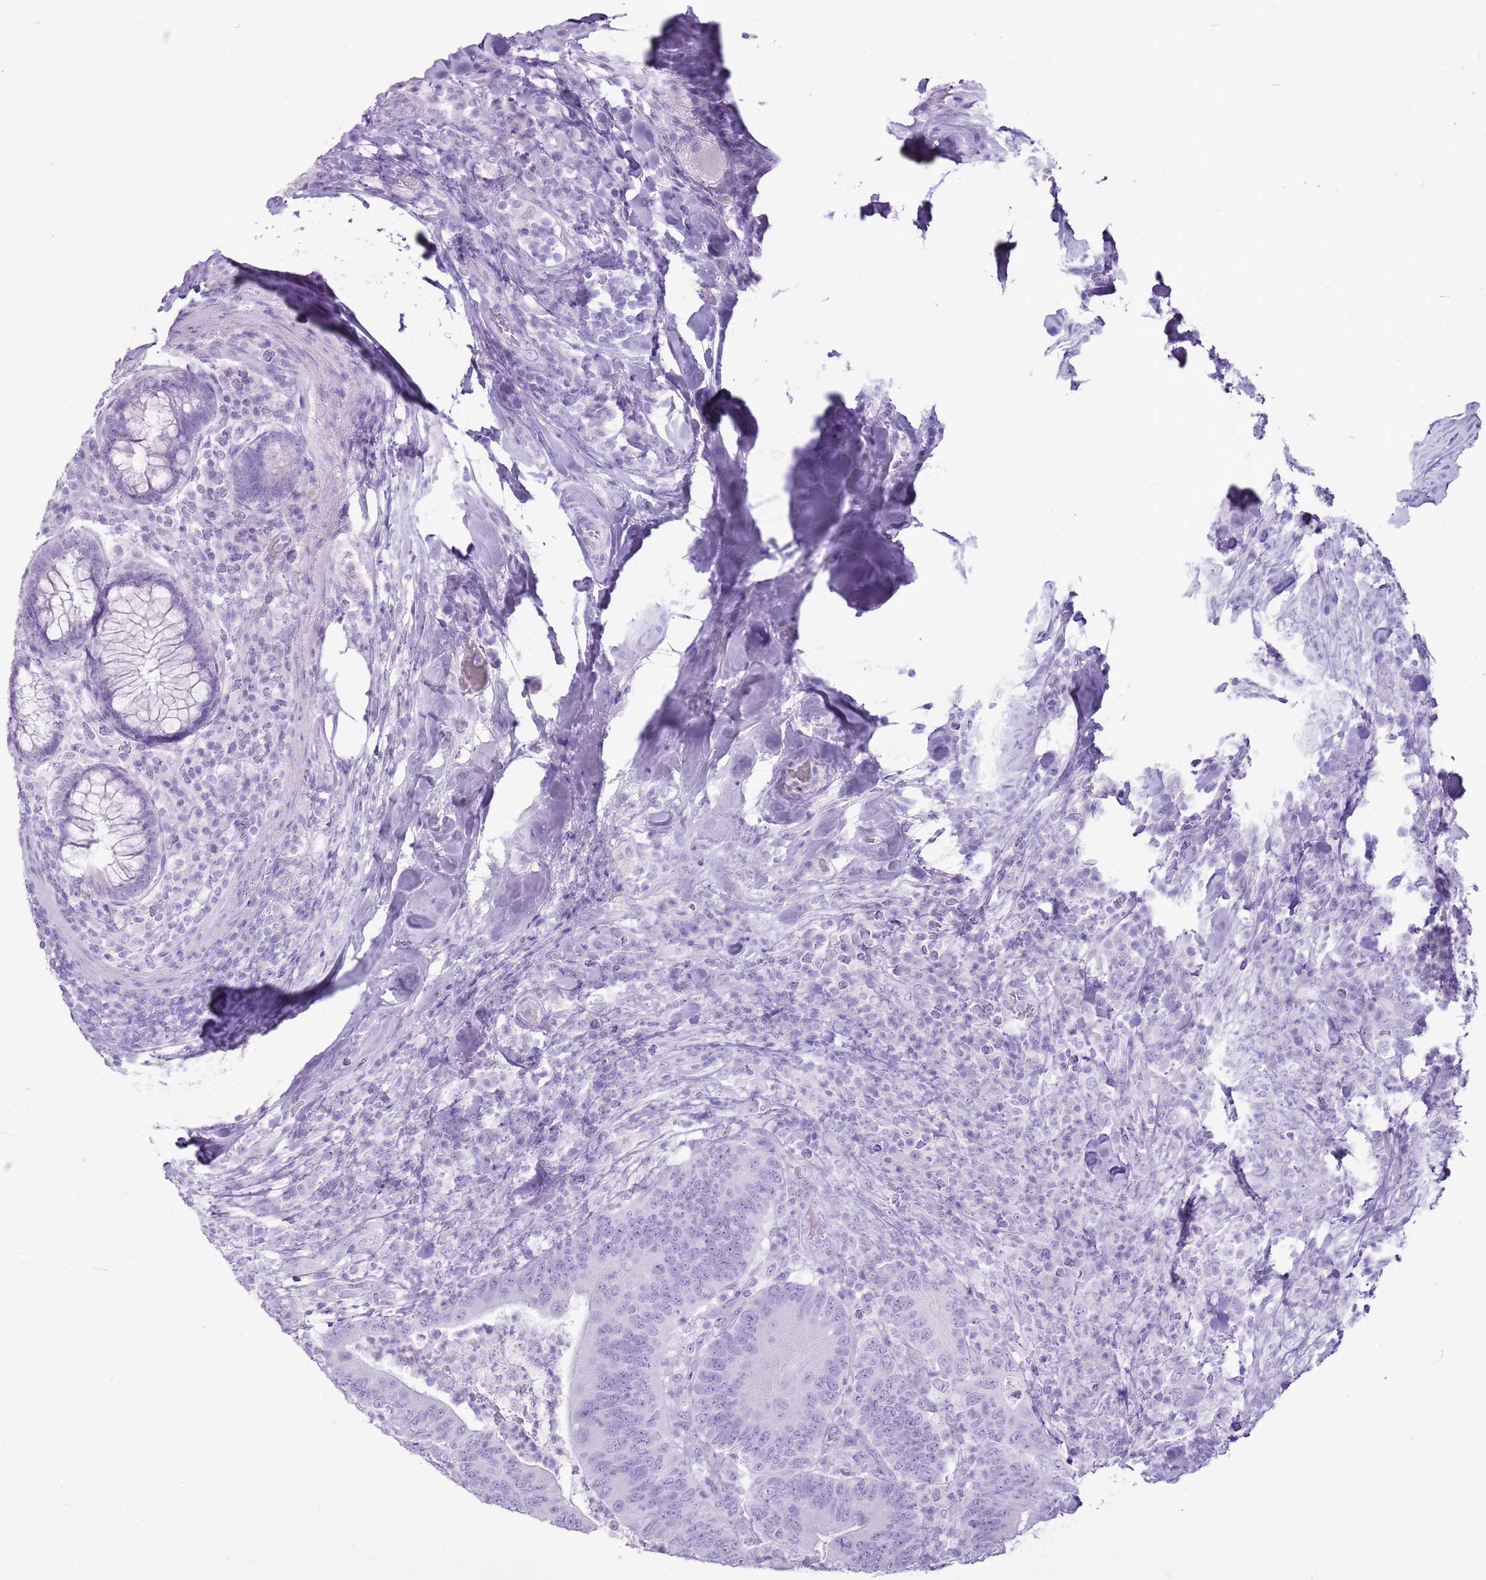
{"staining": {"intensity": "negative", "quantity": "none", "location": "none"}, "tissue": "colorectal cancer", "cell_type": "Tumor cells", "image_type": "cancer", "snomed": [{"axis": "morphology", "description": "Adenocarcinoma, NOS"}, {"axis": "topography", "description": "Colon"}], "caption": "Colorectal cancer was stained to show a protein in brown. There is no significant positivity in tumor cells. Nuclei are stained in blue.", "gene": "CNFN", "patient": {"sex": "female", "age": 66}}